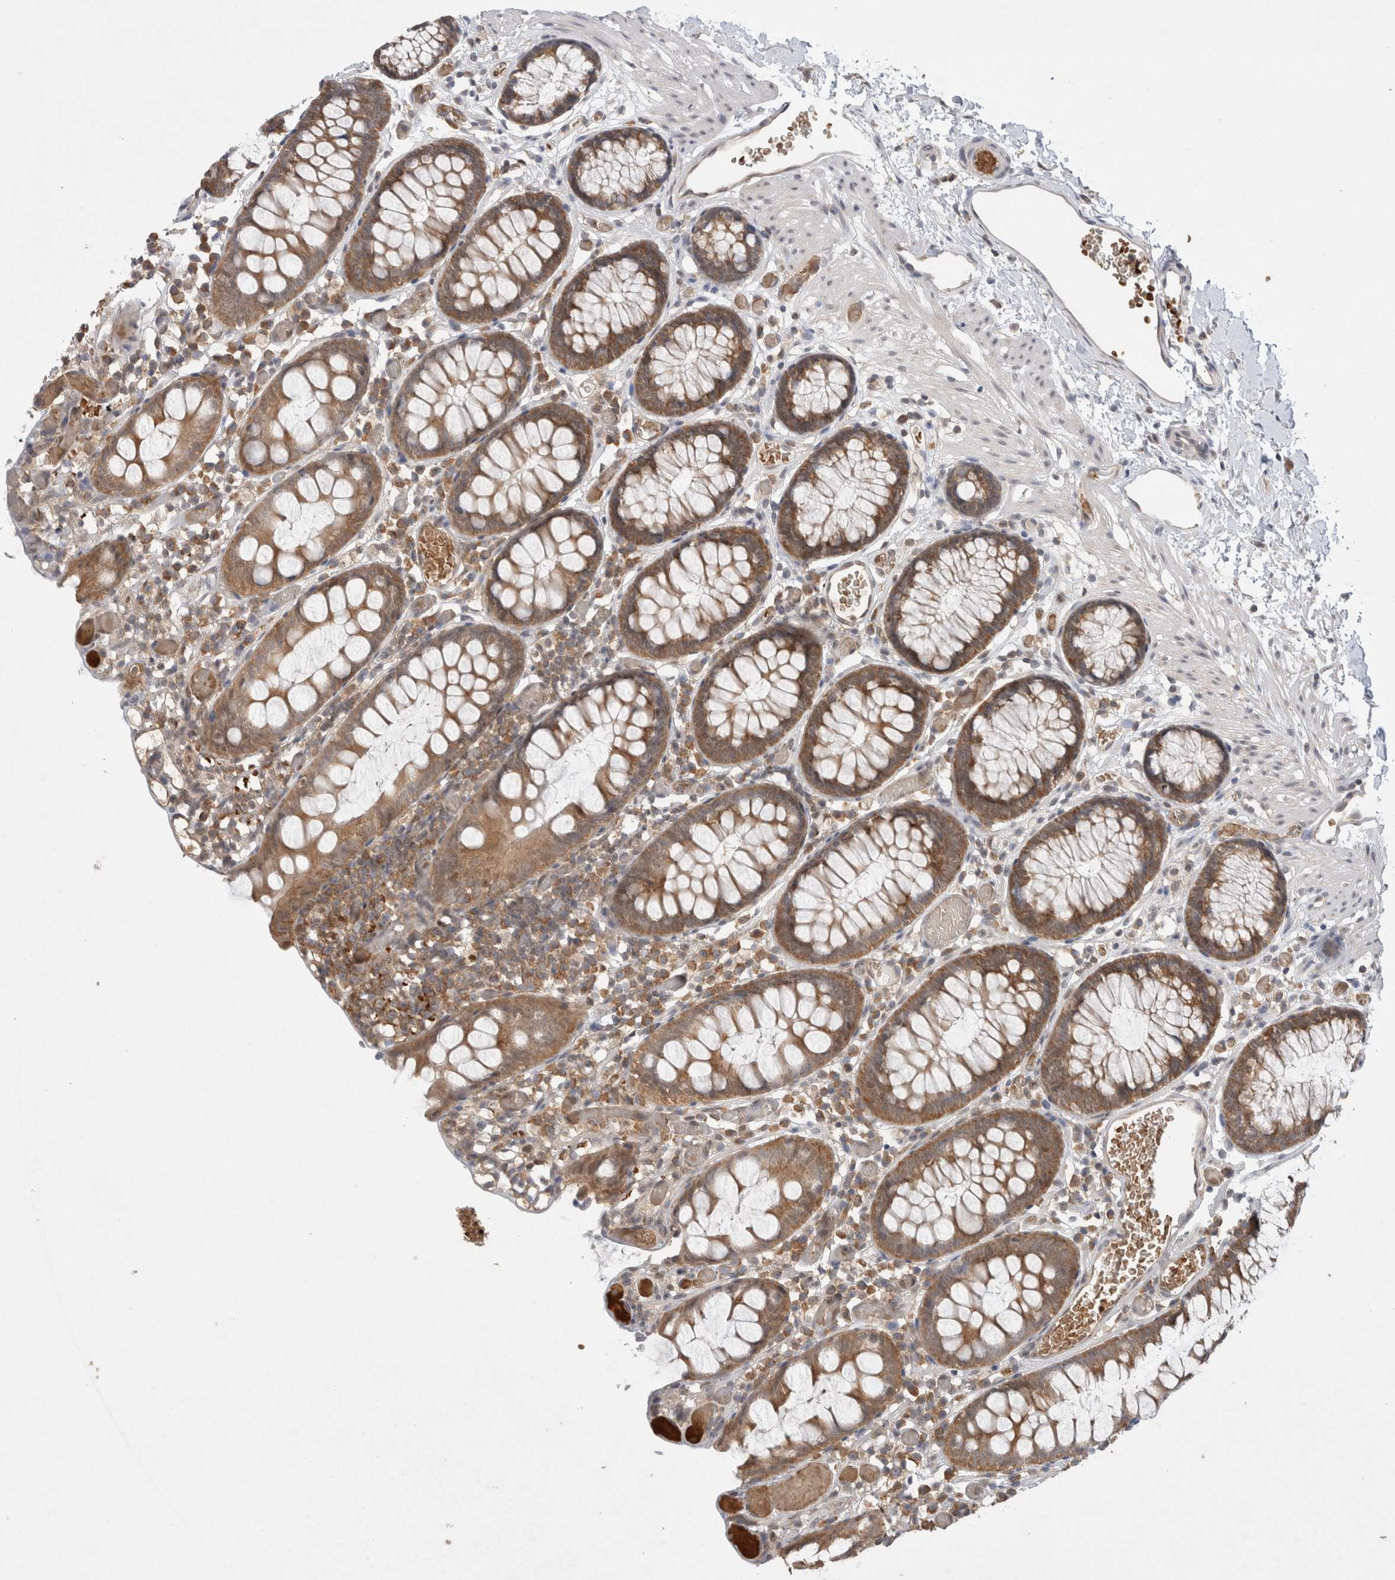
{"staining": {"intensity": "weak", "quantity": ">75%", "location": "cytoplasmic/membranous"}, "tissue": "colon", "cell_type": "Endothelial cells", "image_type": "normal", "snomed": [{"axis": "morphology", "description": "Normal tissue, NOS"}, {"axis": "topography", "description": "Colon"}], "caption": "Endothelial cells show weak cytoplasmic/membranous positivity in about >75% of cells in normal colon.", "gene": "EIF3E", "patient": {"sex": "male", "age": 14}}